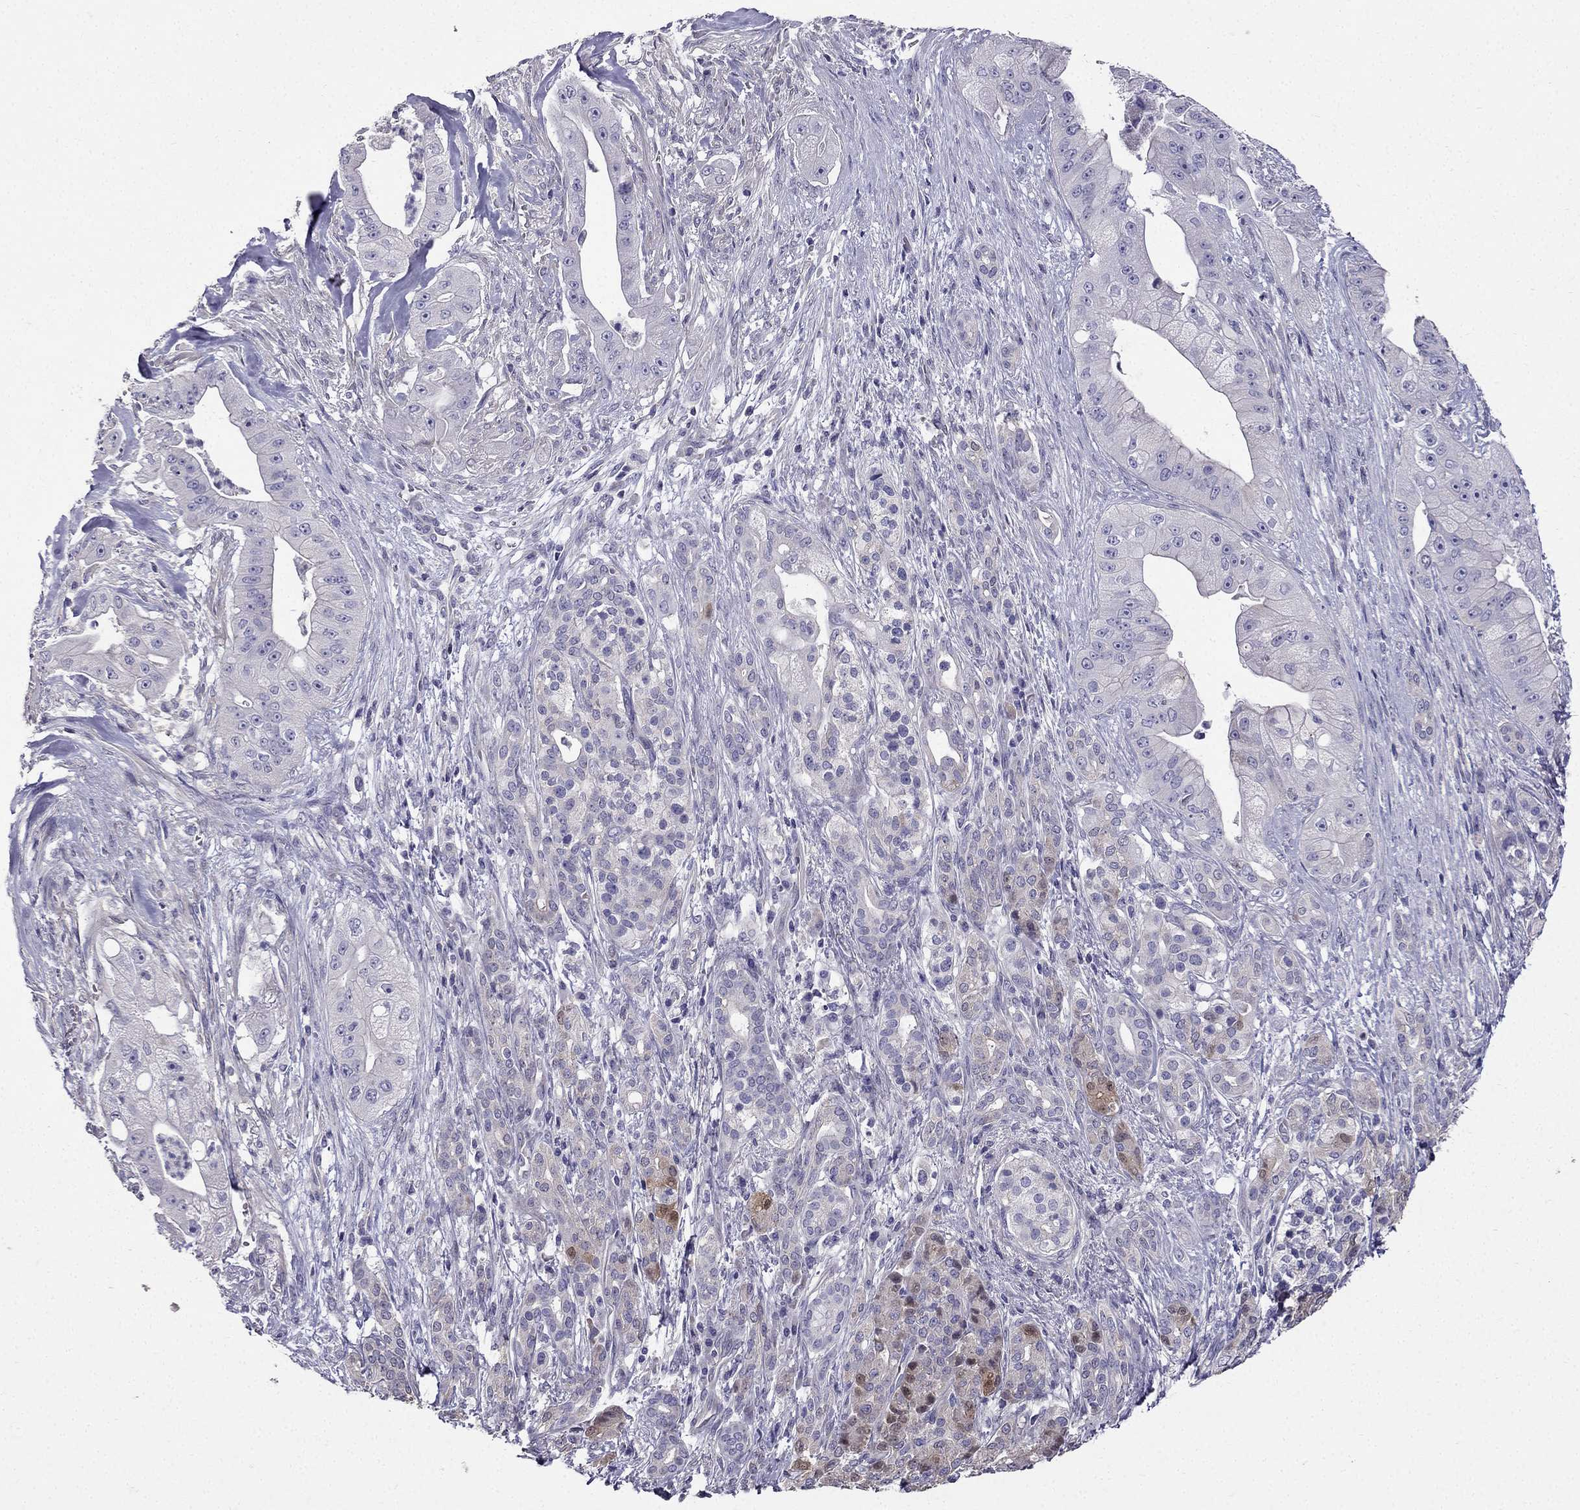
{"staining": {"intensity": "moderate", "quantity": "<25%", "location": "cytoplasmic/membranous"}, "tissue": "pancreatic cancer", "cell_type": "Tumor cells", "image_type": "cancer", "snomed": [{"axis": "morphology", "description": "Normal tissue, NOS"}, {"axis": "morphology", "description": "Inflammation, NOS"}, {"axis": "morphology", "description": "Adenocarcinoma, NOS"}, {"axis": "topography", "description": "Pancreas"}], "caption": "The photomicrograph reveals staining of adenocarcinoma (pancreatic), revealing moderate cytoplasmic/membranous protein staining (brown color) within tumor cells.", "gene": "AS3MT", "patient": {"sex": "male", "age": 57}}